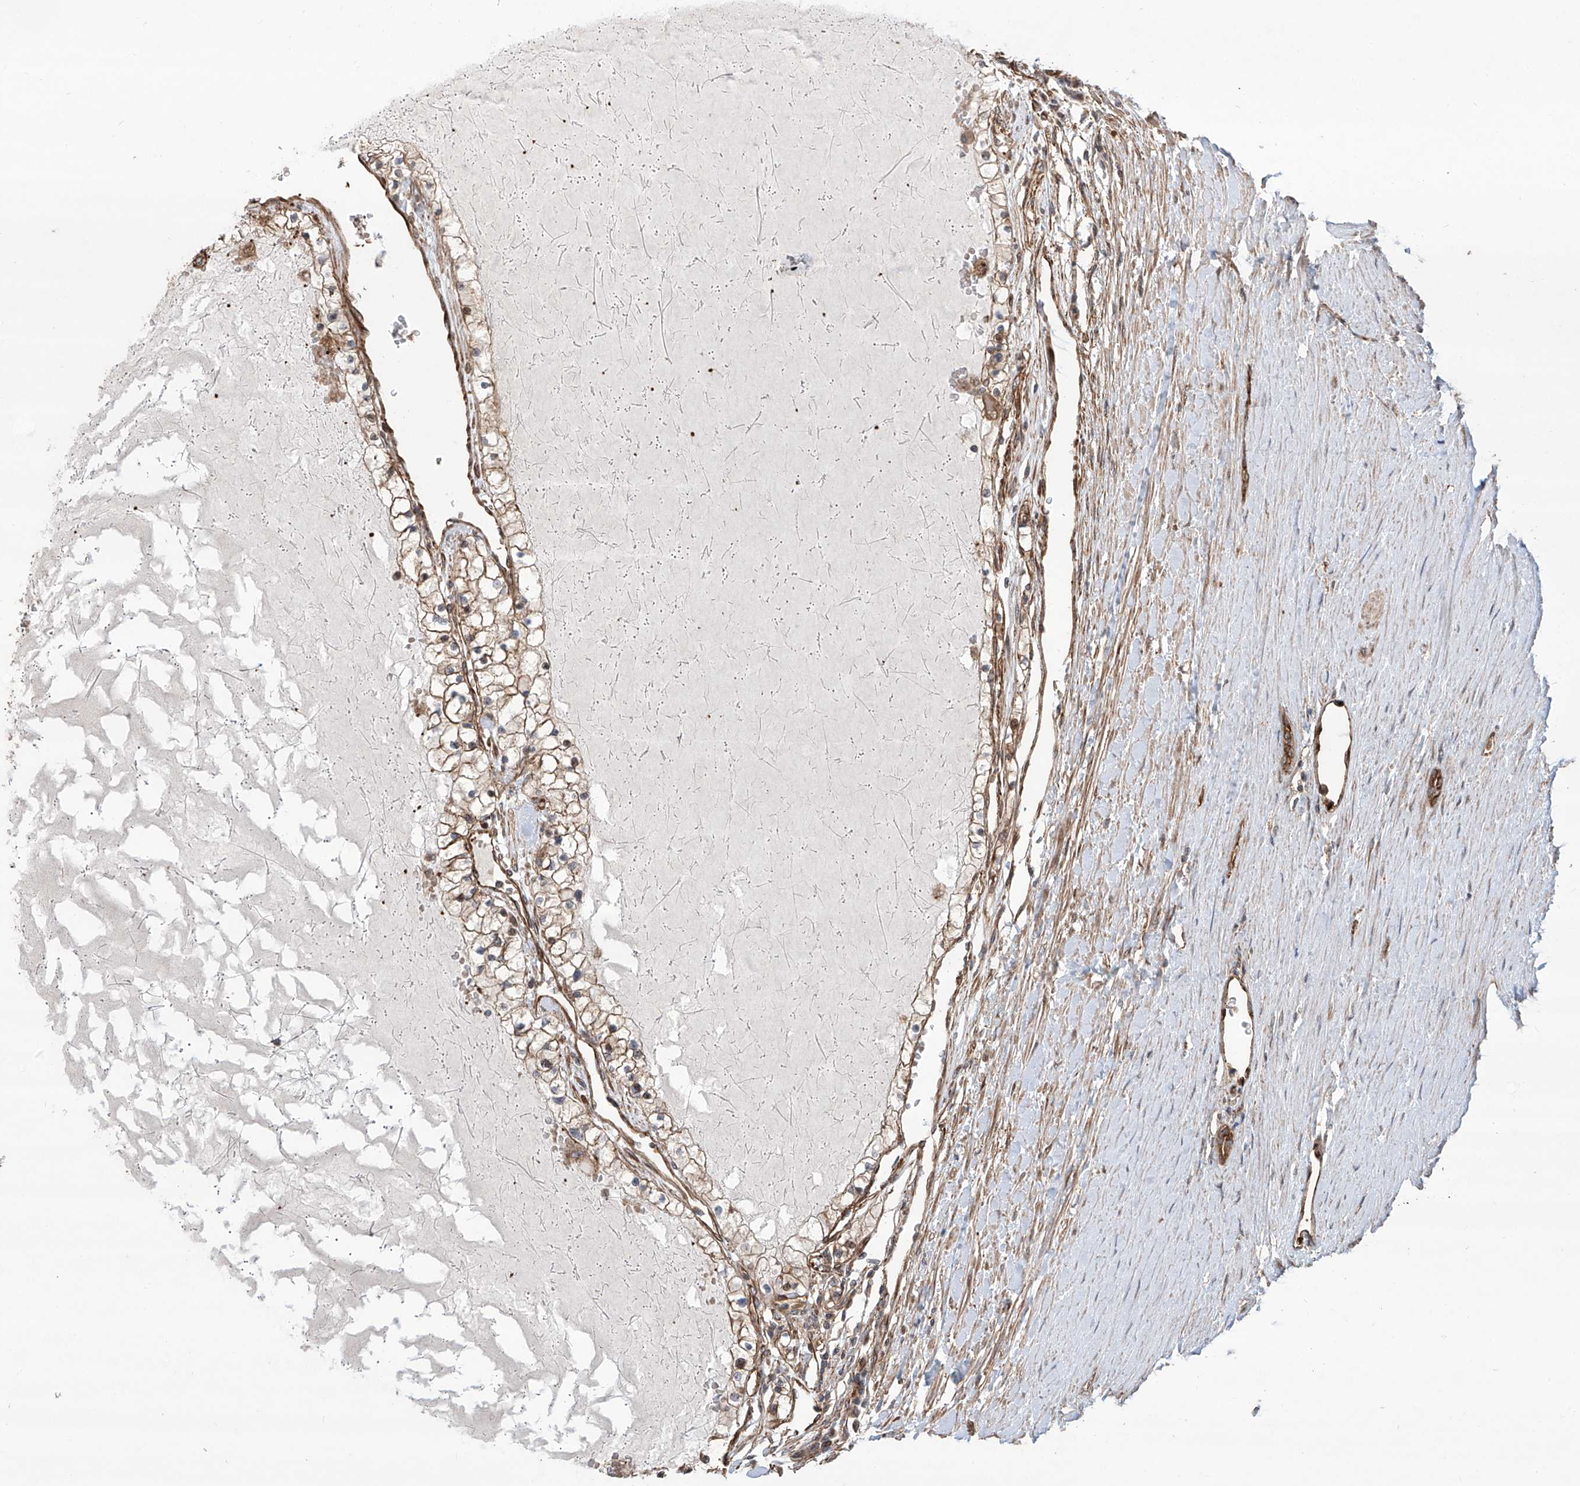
{"staining": {"intensity": "moderate", "quantity": "25%-75%", "location": "cytoplasmic/membranous"}, "tissue": "renal cancer", "cell_type": "Tumor cells", "image_type": "cancer", "snomed": [{"axis": "morphology", "description": "Normal tissue, NOS"}, {"axis": "morphology", "description": "Adenocarcinoma, NOS"}, {"axis": "topography", "description": "Kidney"}], "caption": "Renal adenocarcinoma stained with a protein marker shows moderate staining in tumor cells.", "gene": "APAF1", "patient": {"sex": "male", "age": 68}}